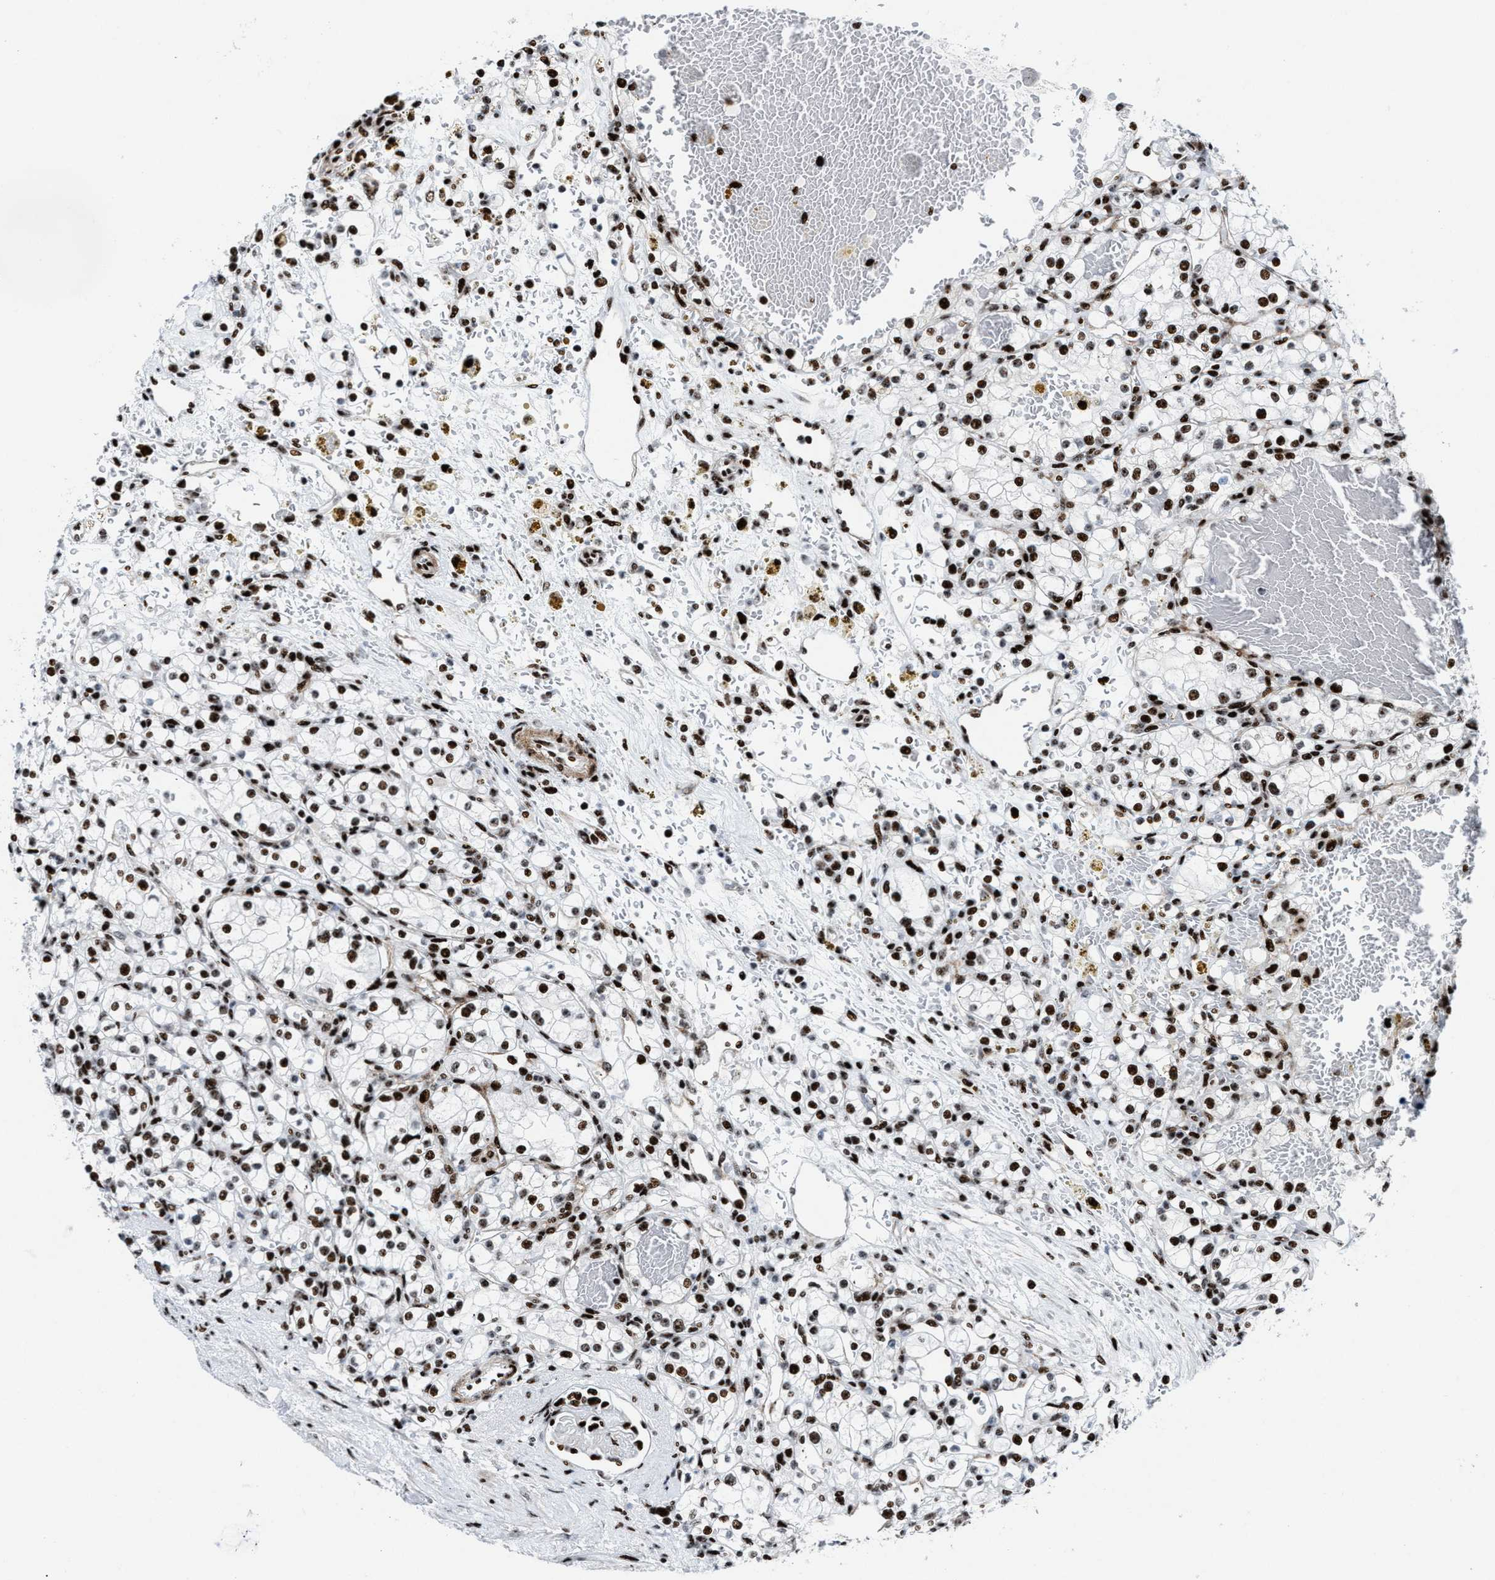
{"staining": {"intensity": "strong", "quantity": ">75%", "location": "nuclear"}, "tissue": "renal cancer", "cell_type": "Tumor cells", "image_type": "cancer", "snomed": [{"axis": "morphology", "description": "Normal tissue, NOS"}, {"axis": "morphology", "description": "Adenocarcinoma, NOS"}, {"axis": "topography", "description": "Kidney"}], "caption": "Renal cancer stained with immunohistochemistry reveals strong nuclear staining in approximately >75% of tumor cells. (IHC, brightfield microscopy, high magnification).", "gene": "NONO", "patient": {"sex": "female", "age": 55}}